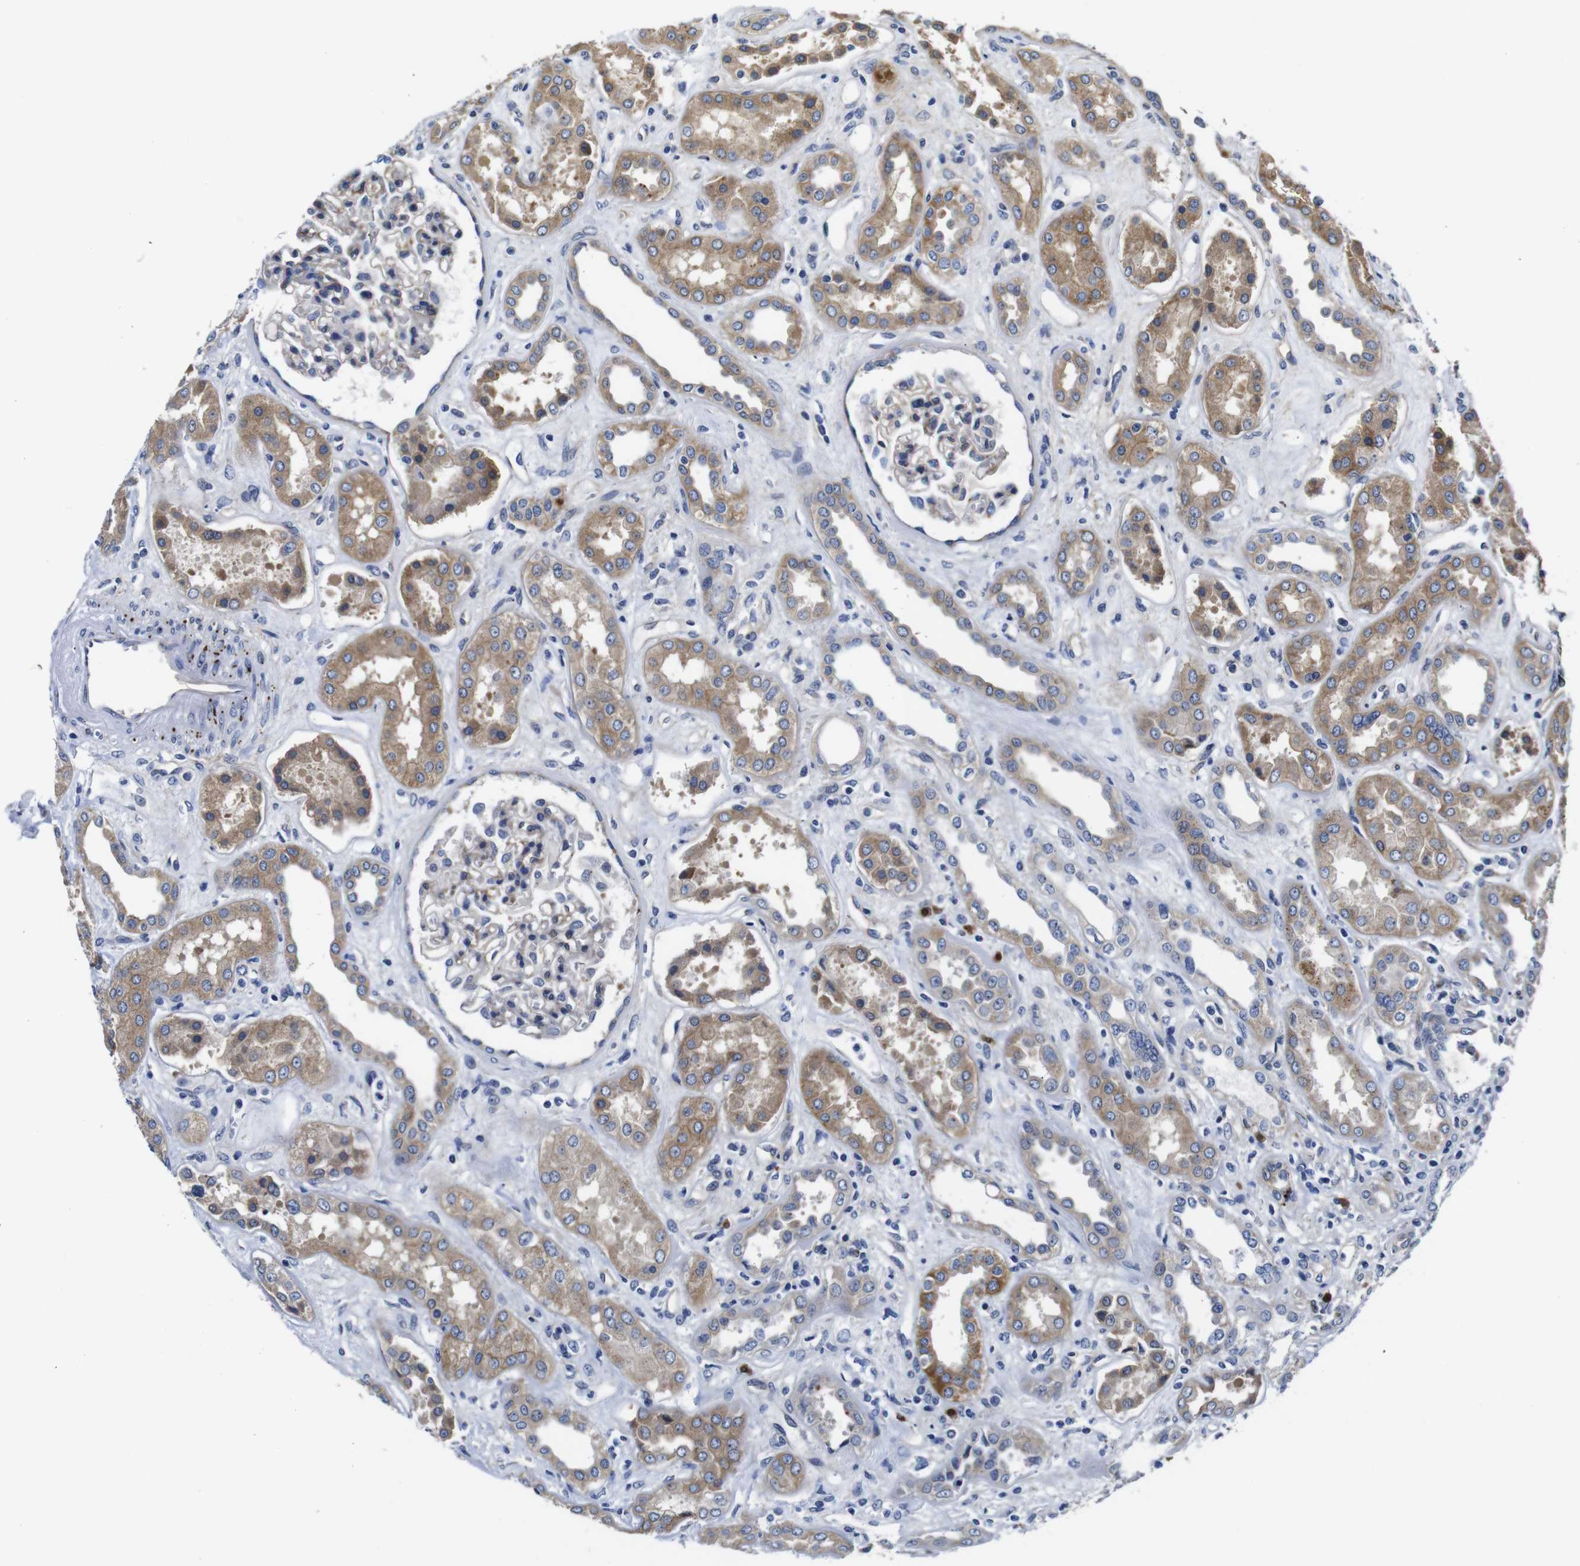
{"staining": {"intensity": "moderate", "quantity": "<25%", "location": "cytoplasmic/membranous"}, "tissue": "kidney", "cell_type": "Cells in glomeruli", "image_type": "normal", "snomed": [{"axis": "morphology", "description": "Normal tissue, NOS"}, {"axis": "topography", "description": "Kidney"}], "caption": "Immunohistochemistry (IHC) photomicrograph of benign human kidney stained for a protein (brown), which demonstrates low levels of moderate cytoplasmic/membranous staining in approximately <25% of cells in glomeruli.", "gene": "GIMAP2", "patient": {"sex": "male", "age": 59}}